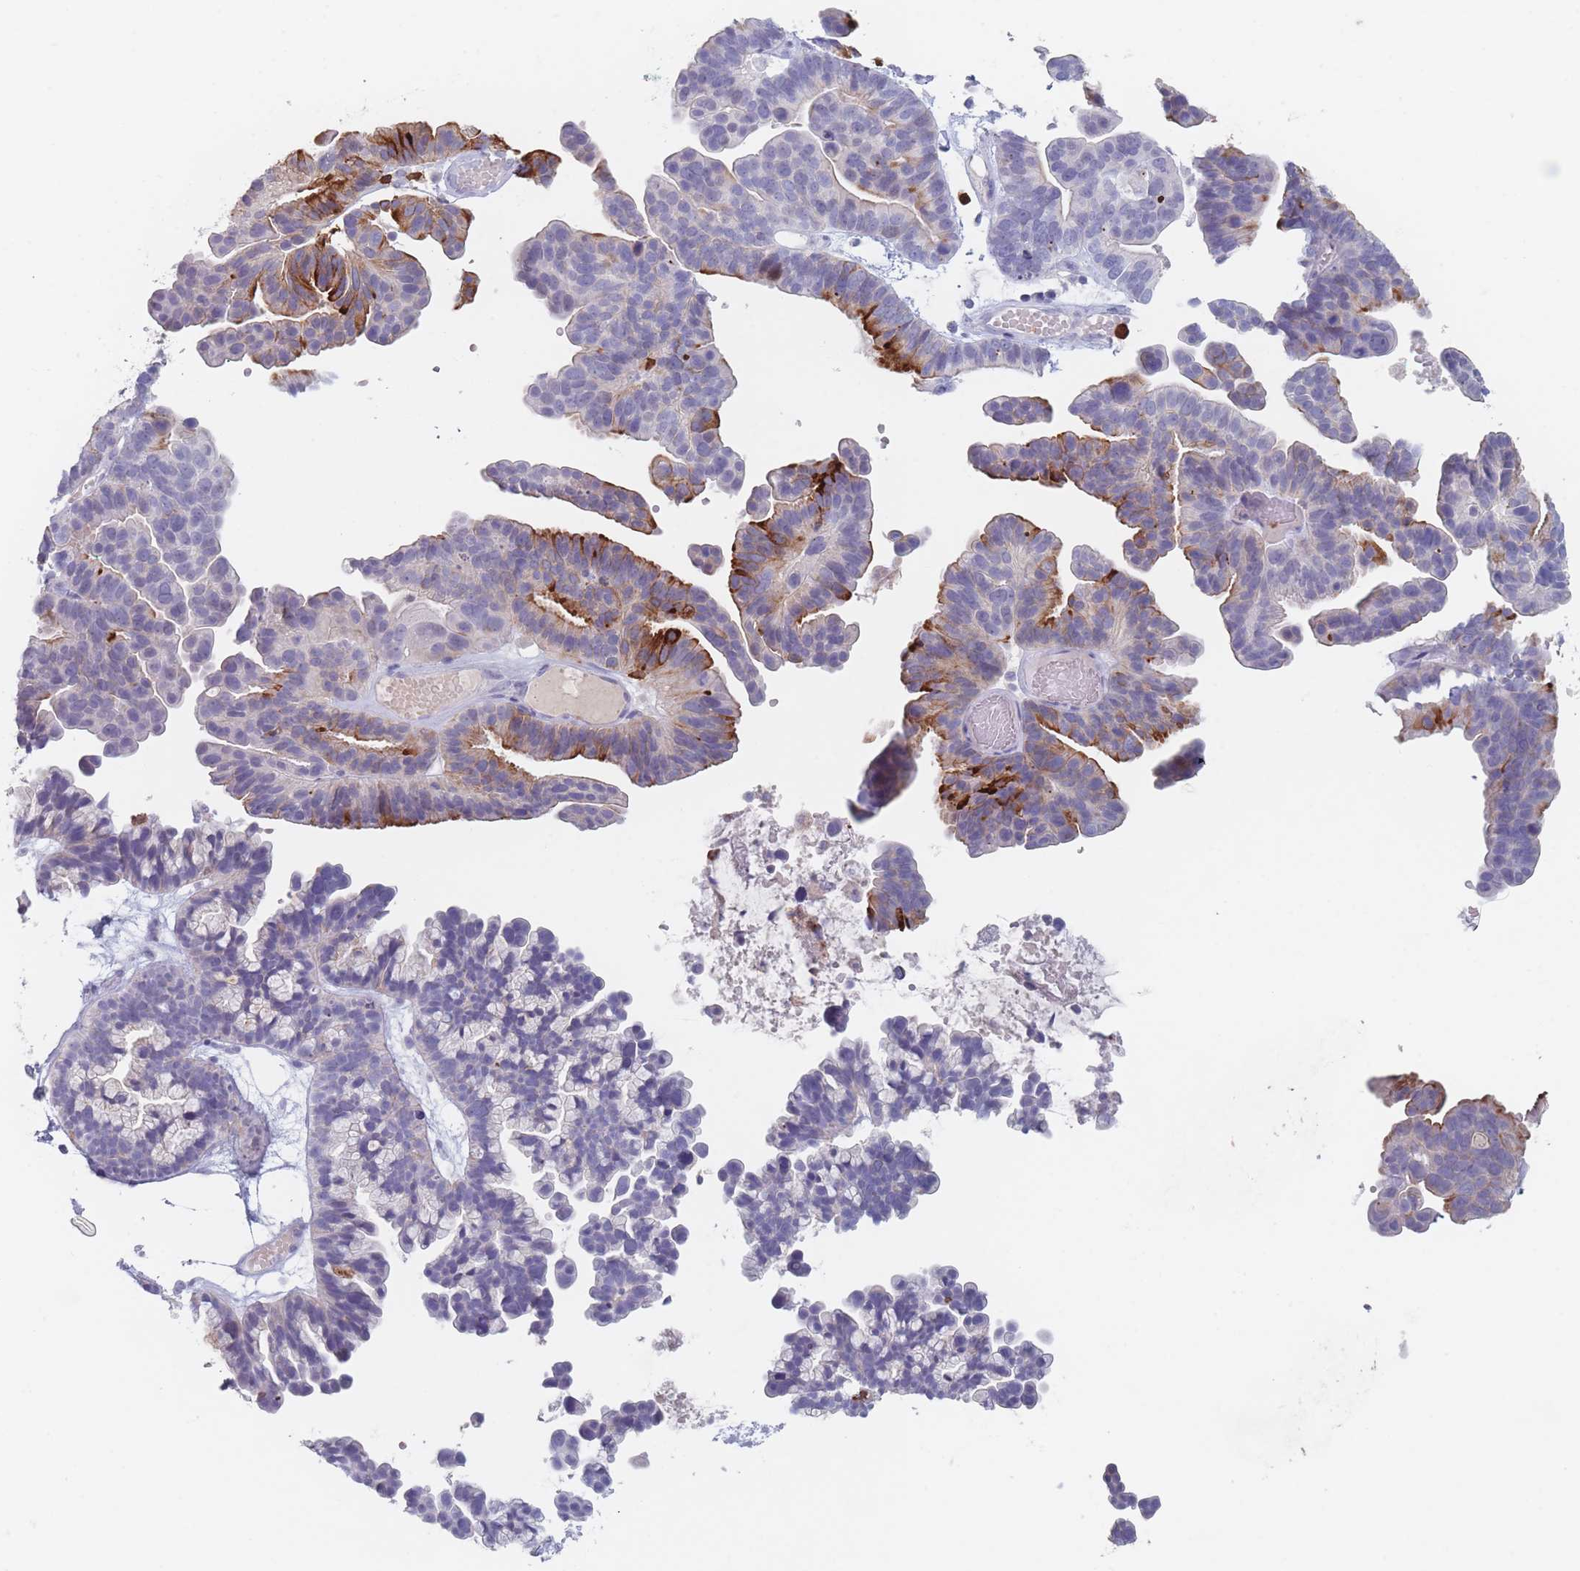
{"staining": {"intensity": "strong", "quantity": "<25%", "location": "cytoplasmic/membranous"}, "tissue": "ovarian cancer", "cell_type": "Tumor cells", "image_type": "cancer", "snomed": [{"axis": "morphology", "description": "Cystadenocarcinoma, serous, NOS"}, {"axis": "topography", "description": "Ovary"}], "caption": "Strong cytoplasmic/membranous protein staining is identified in approximately <25% of tumor cells in ovarian serous cystadenocarcinoma. The staining was performed using DAB, with brown indicating positive protein expression. Nuclei are stained blue with hematoxylin.", "gene": "ATP1A3", "patient": {"sex": "female", "age": 56}}